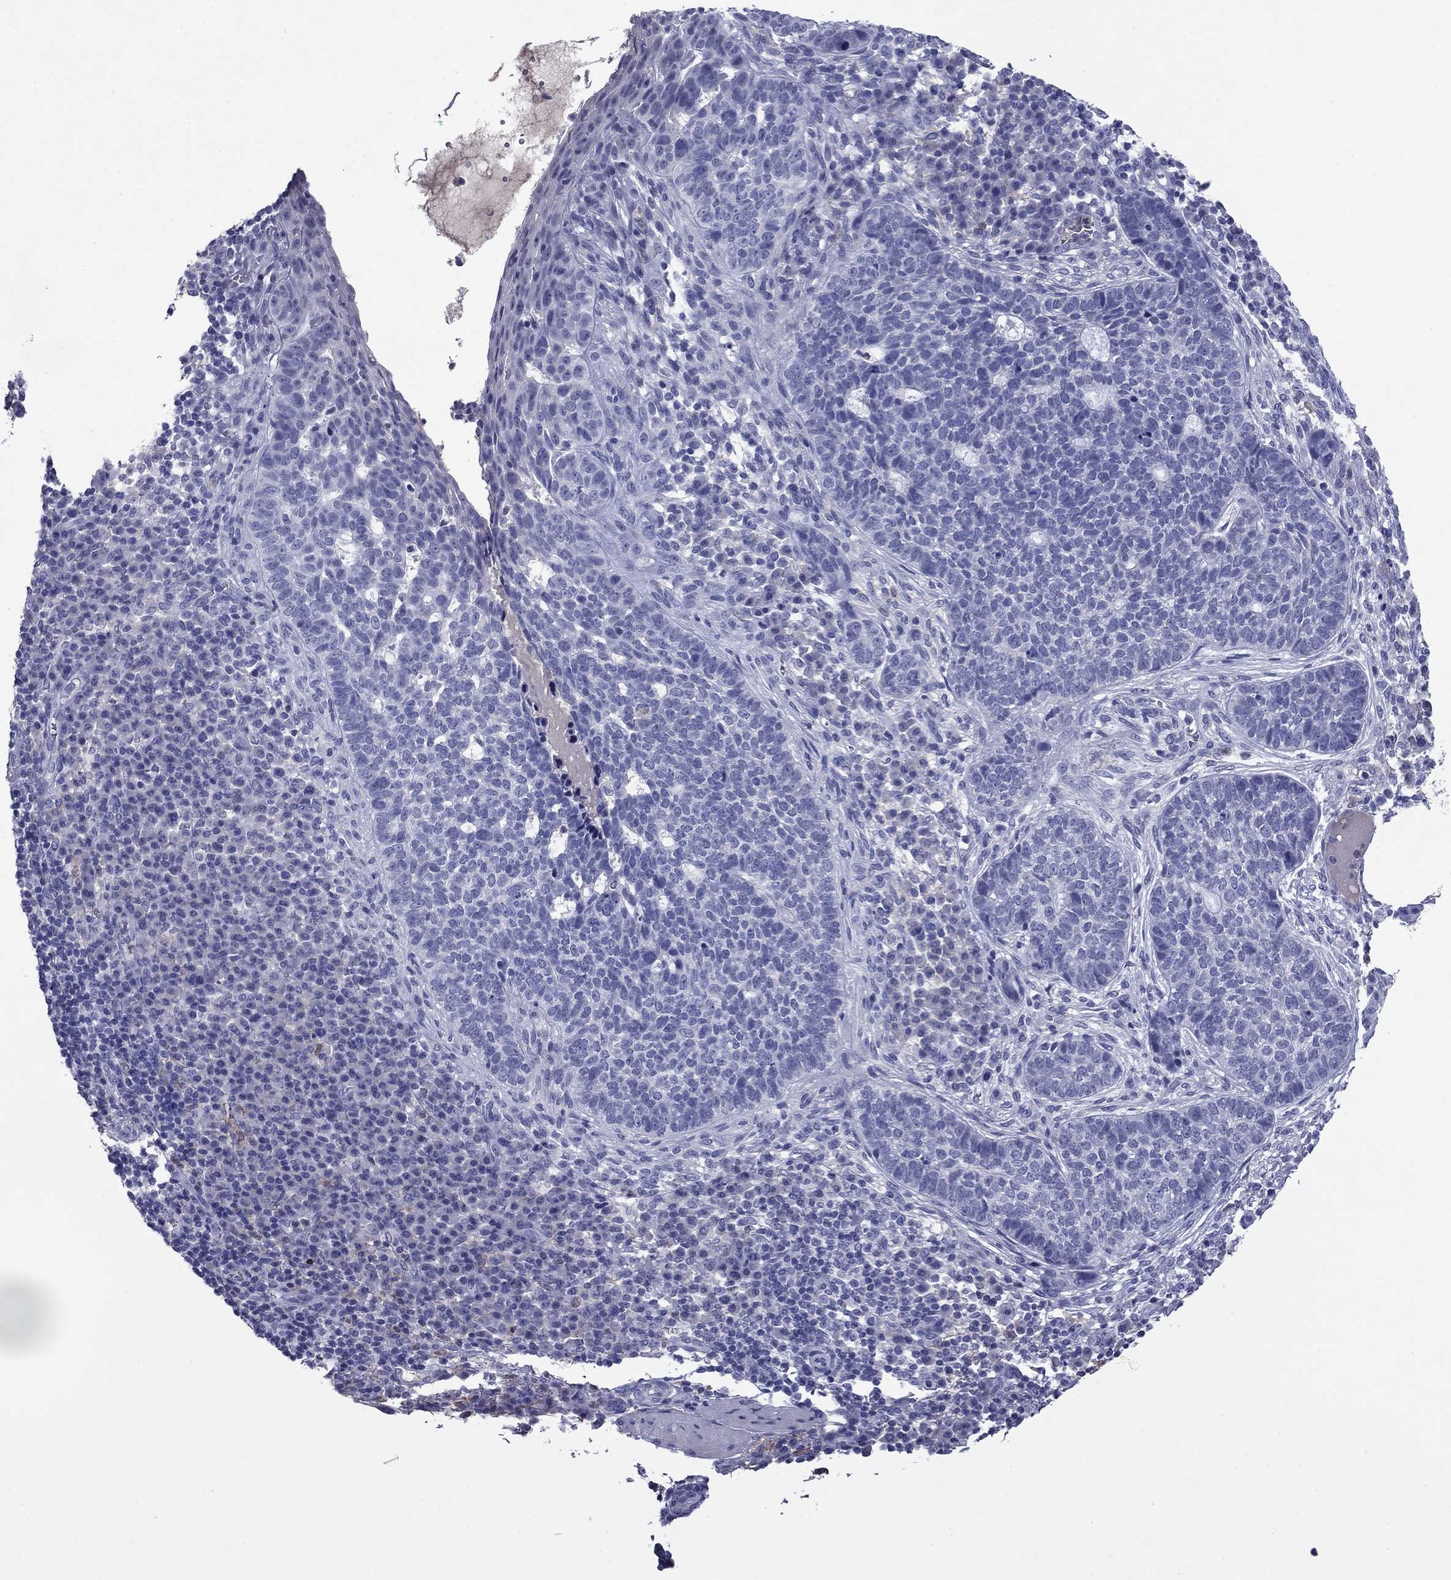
{"staining": {"intensity": "negative", "quantity": "none", "location": "none"}, "tissue": "skin cancer", "cell_type": "Tumor cells", "image_type": "cancer", "snomed": [{"axis": "morphology", "description": "Basal cell carcinoma"}, {"axis": "topography", "description": "Skin"}], "caption": "Immunohistochemistry (IHC) image of skin cancer (basal cell carcinoma) stained for a protein (brown), which displays no expression in tumor cells. (DAB (3,3'-diaminobenzidine) immunohistochemistry with hematoxylin counter stain).", "gene": "CFAP119", "patient": {"sex": "female", "age": 69}}